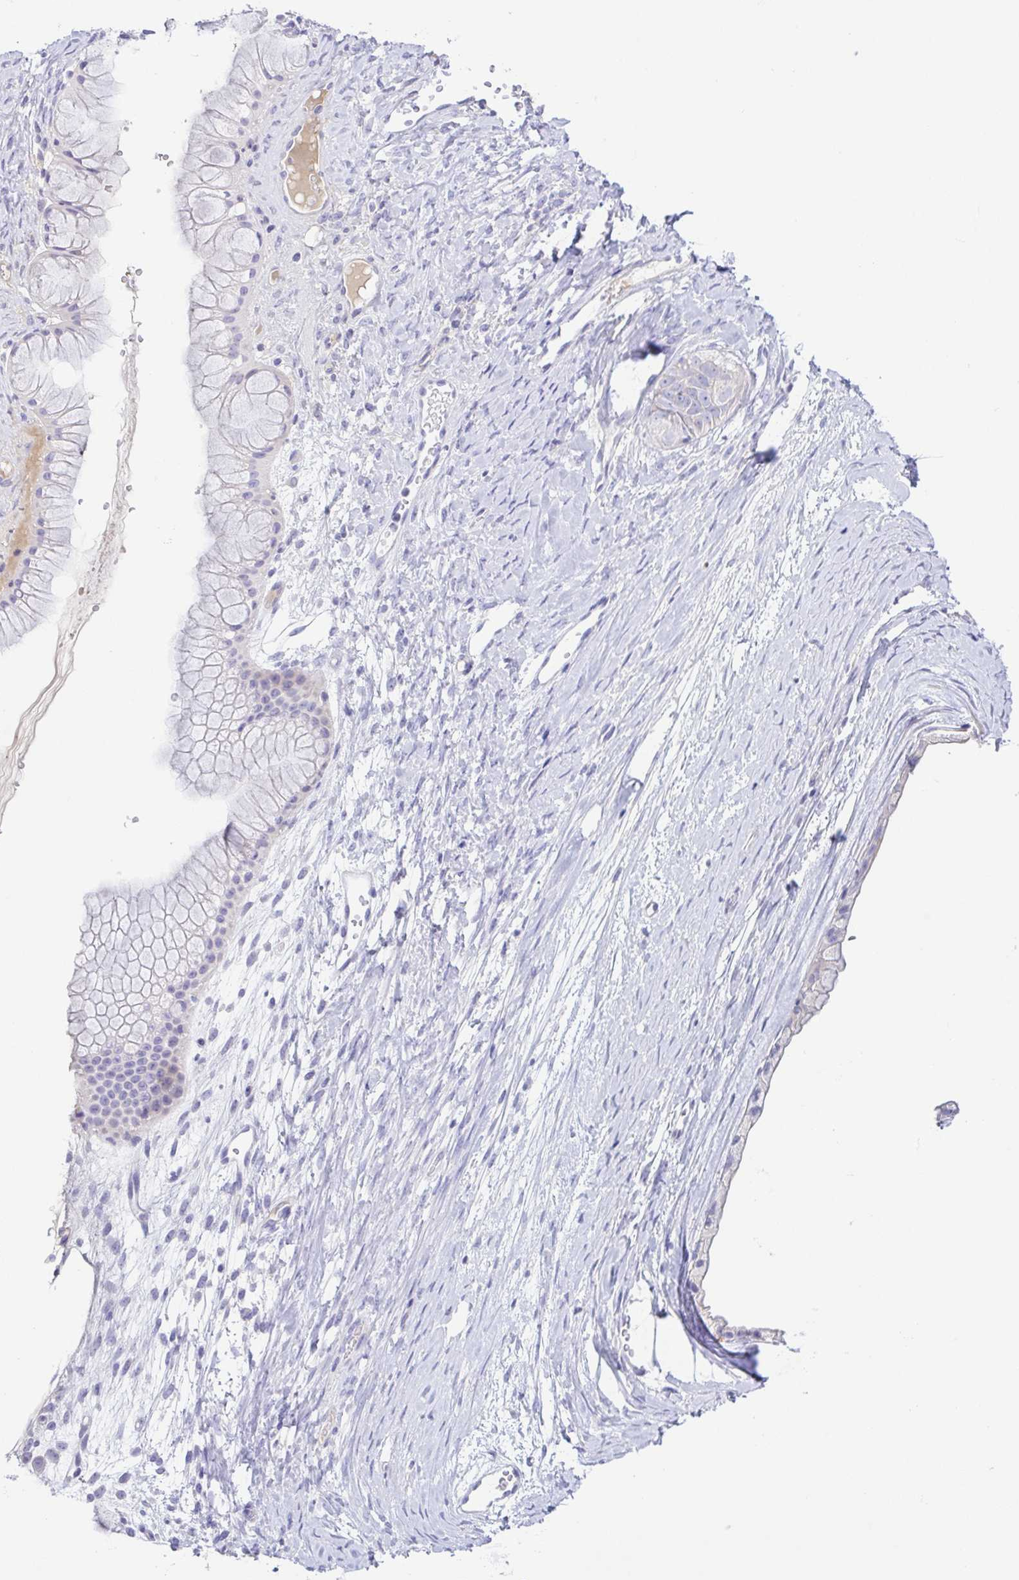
{"staining": {"intensity": "negative", "quantity": "none", "location": "none"}, "tissue": "ovarian cancer", "cell_type": "Tumor cells", "image_type": "cancer", "snomed": [{"axis": "morphology", "description": "Cystadenocarcinoma, mucinous, NOS"}, {"axis": "topography", "description": "Ovary"}], "caption": "There is no significant expression in tumor cells of ovarian cancer (mucinous cystadenocarcinoma).", "gene": "A1BG", "patient": {"sex": "female", "age": 61}}